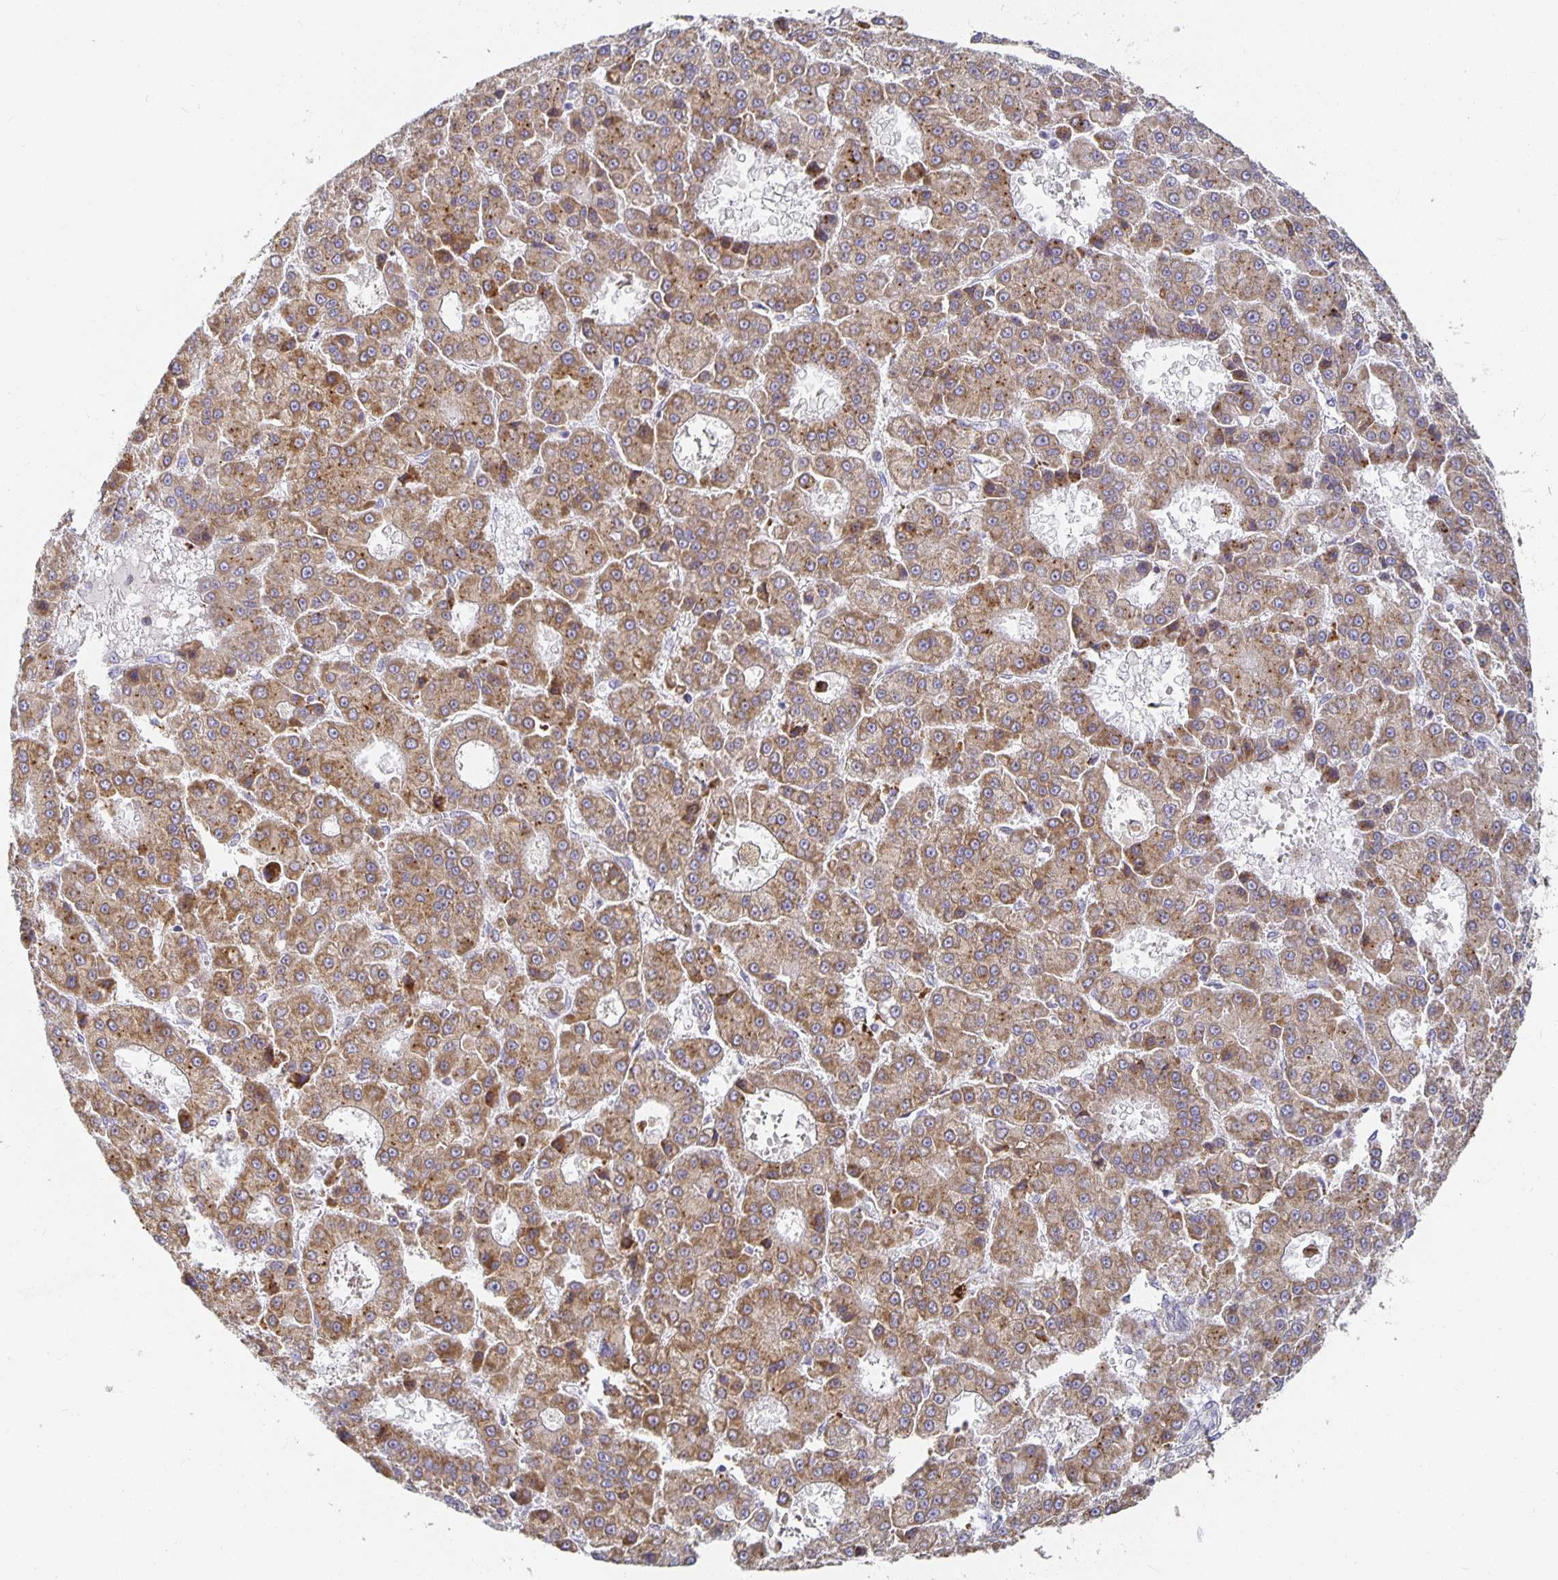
{"staining": {"intensity": "moderate", "quantity": ">75%", "location": "cytoplasmic/membranous"}, "tissue": "liver cancer", "cell_type": "Tumor cells", "image_type": "cancer", "snomed": [{"axis": "morphology", "description": "Carcinoma, Hepatocellular, NOS"}, {"axis": "topography", "description": "Liver"}], "caption": "Protein staining demonstrates moderate cytoplasmic/membranous expression in about >75% of tumor cells in liver cancer (hepatocellular carcinoma).", "gene": "NOMO1", "patient": {"sex": "male", "age": 70}}